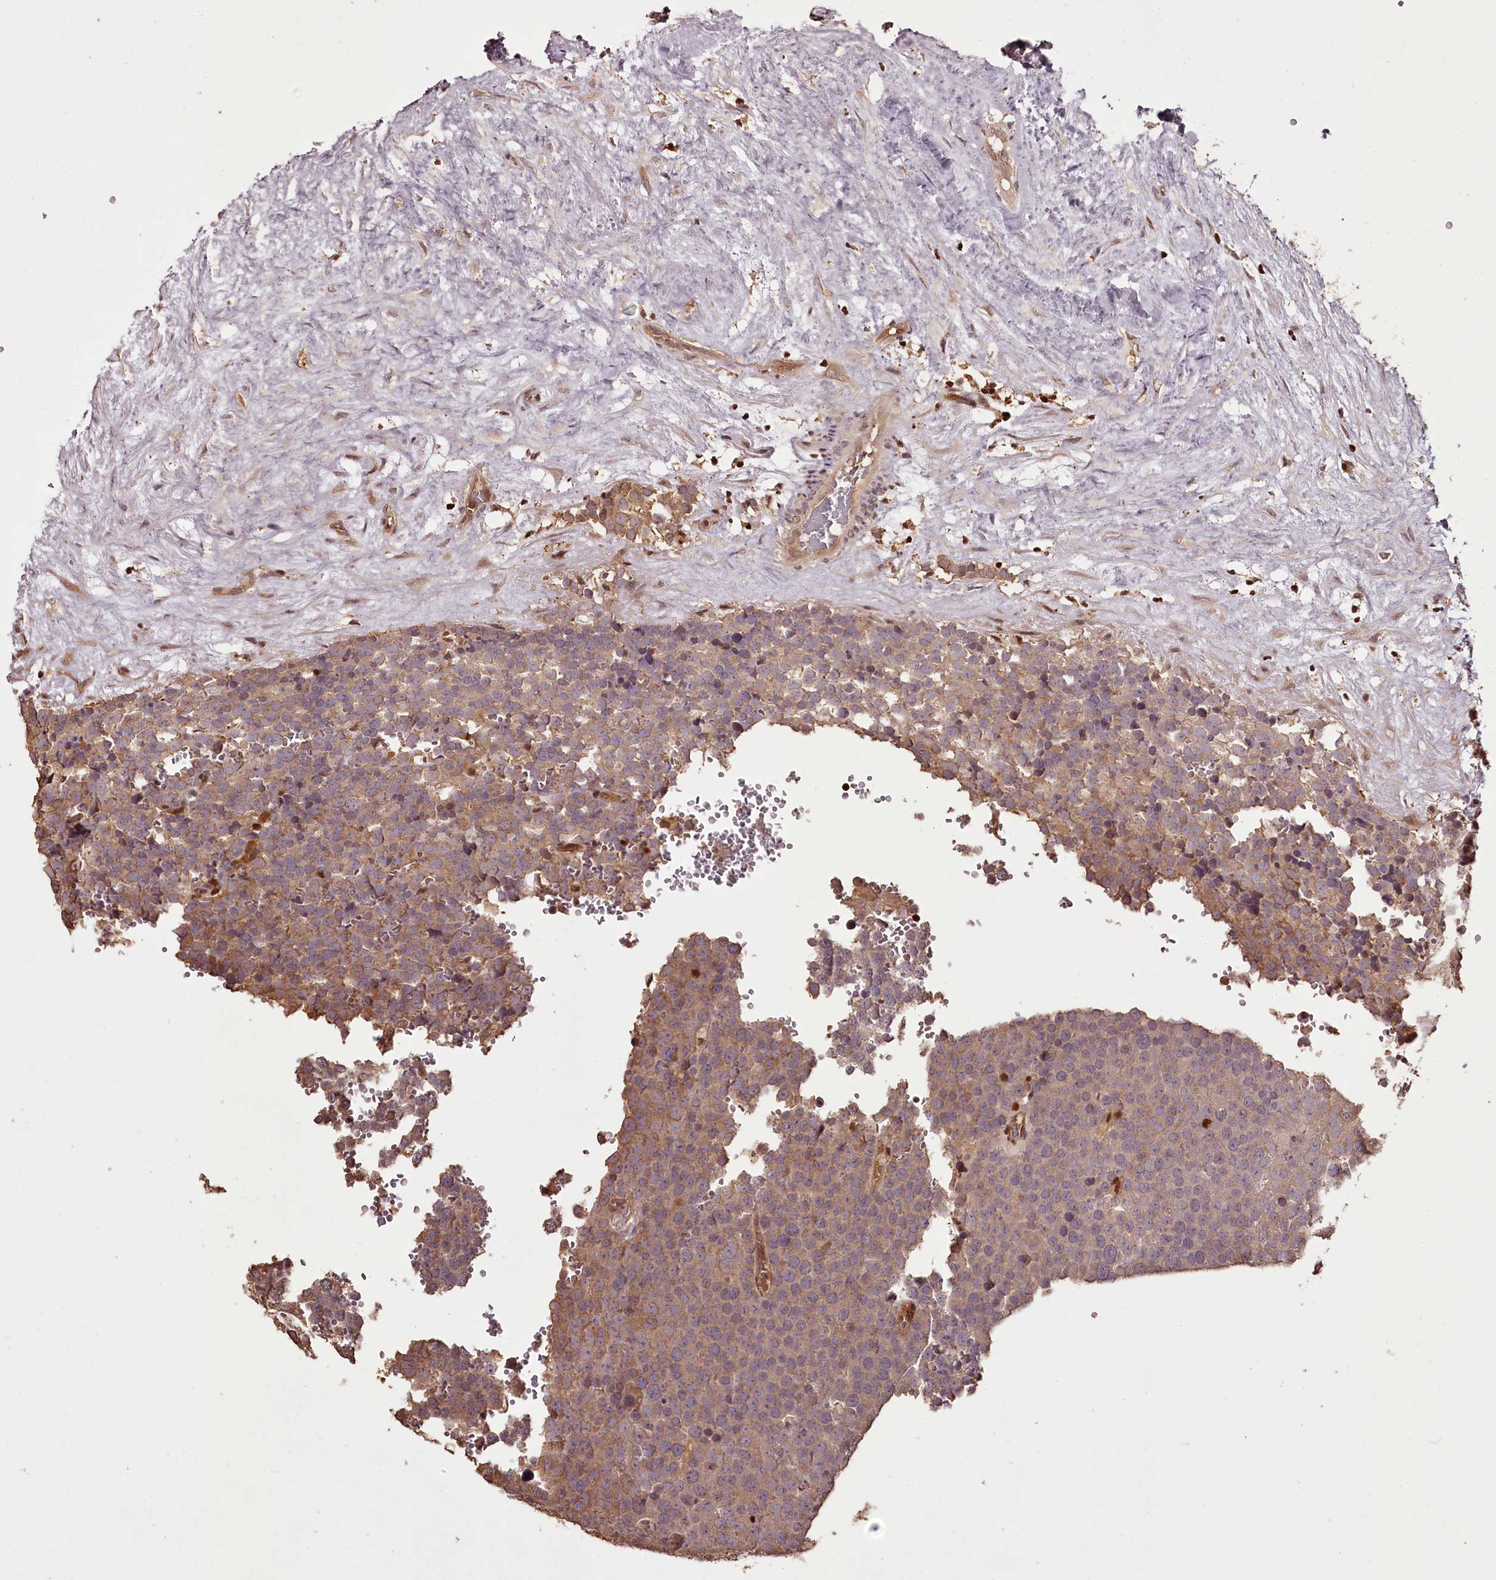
{"staining": {"intensity": "moderate", "quantity": ">75%", "location": "cytoplasmic/membranous"}, "tissue": "testis cancer", "cell_type": "Tumor cells", "image_type": "cancer", "snomed": [{"axis": "morphology", "description": "Seminoma, NOS"}, {"axis": "topography", "description": "Testis"}], "caption": "This is an image of immunohistochemistry (IHC) staining of testis cancer (seminoma), which shows moderate expression in the cytoplasmic/membranous of tumor cells.", "gene": "NPRL2", "patient": {"sex": "male", "age": 71}}